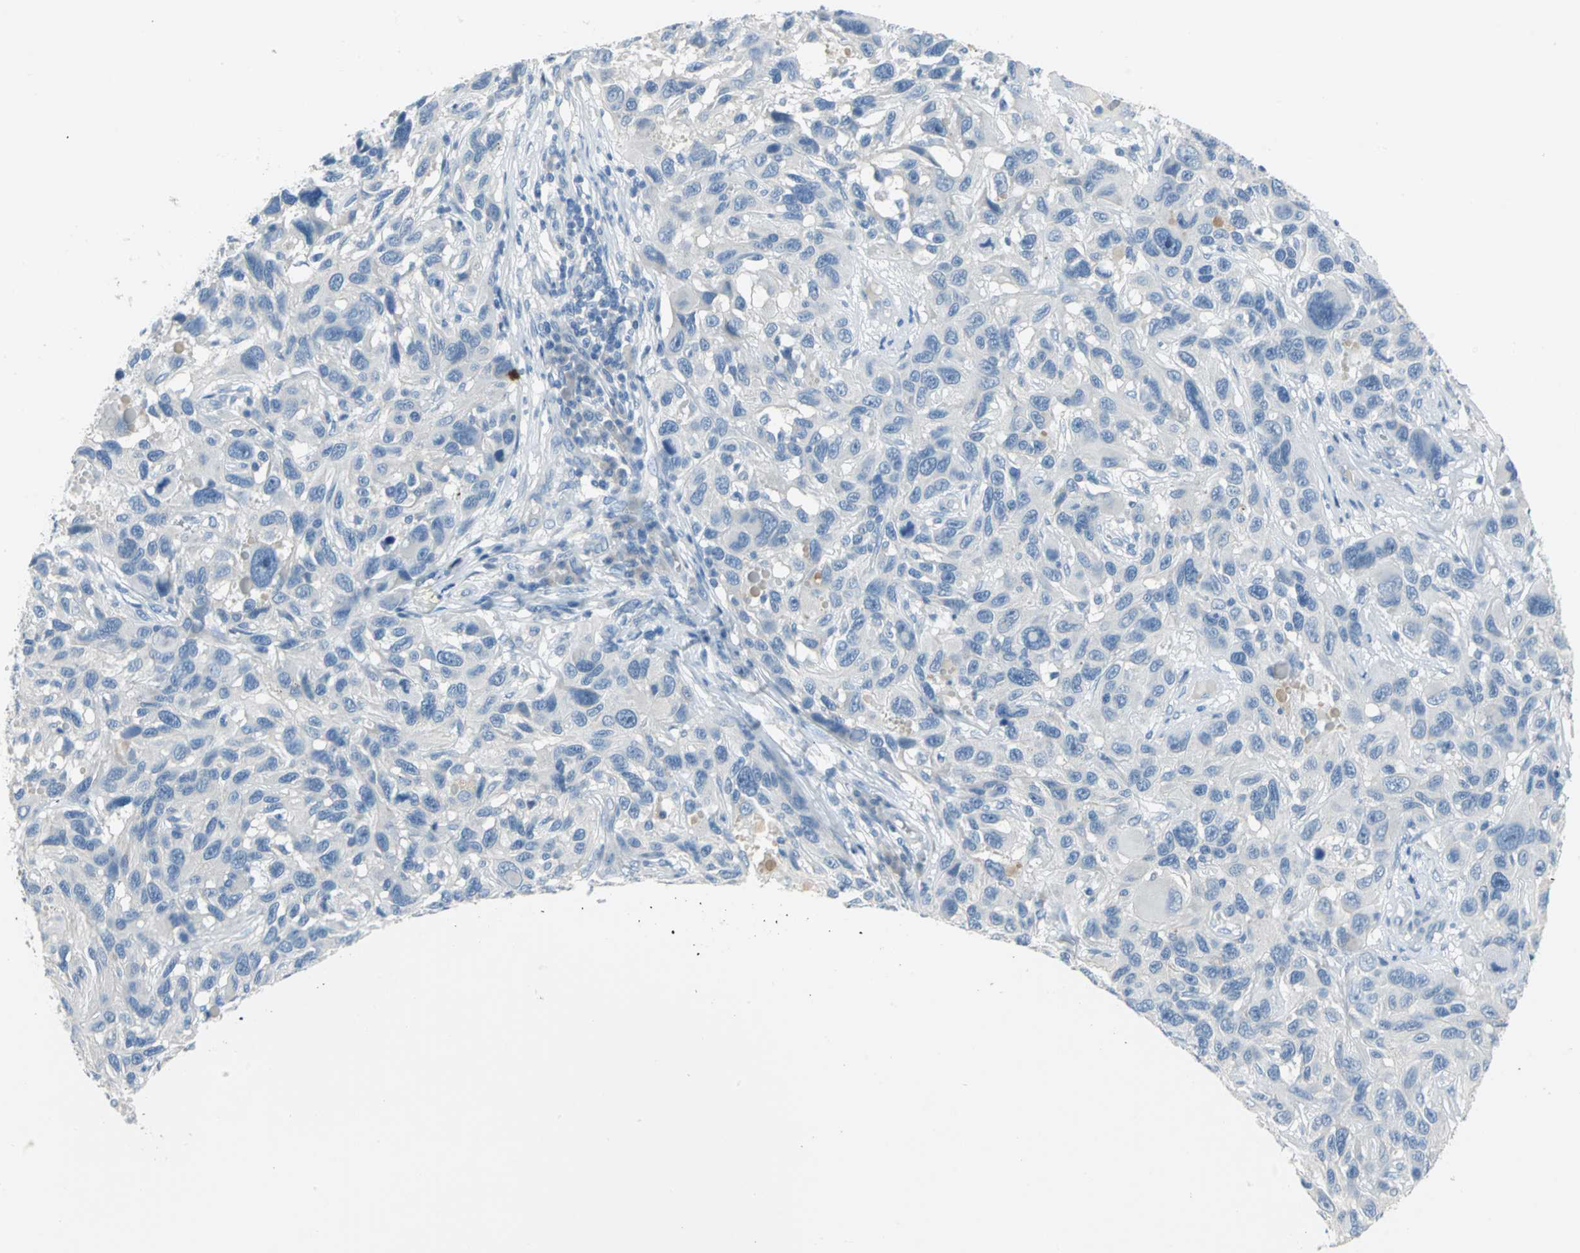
{"staining": {"intensity": "negative", "quantity": "none", "location": "none"}, "tissue": "melanoma", "cell_type": "Tumor cells", "image_type": "cancer", "snomed": [{"axis": "morphology", "description": "Malignant melanoma, NOS"}, {"axis": "topography", "description": "Skin"}], "caption": "Image shows no significant protein expression in tumor cells of malignant melanoma.", "gene": "PTGDS", "patient": {"sex": "male", "age": 53}}